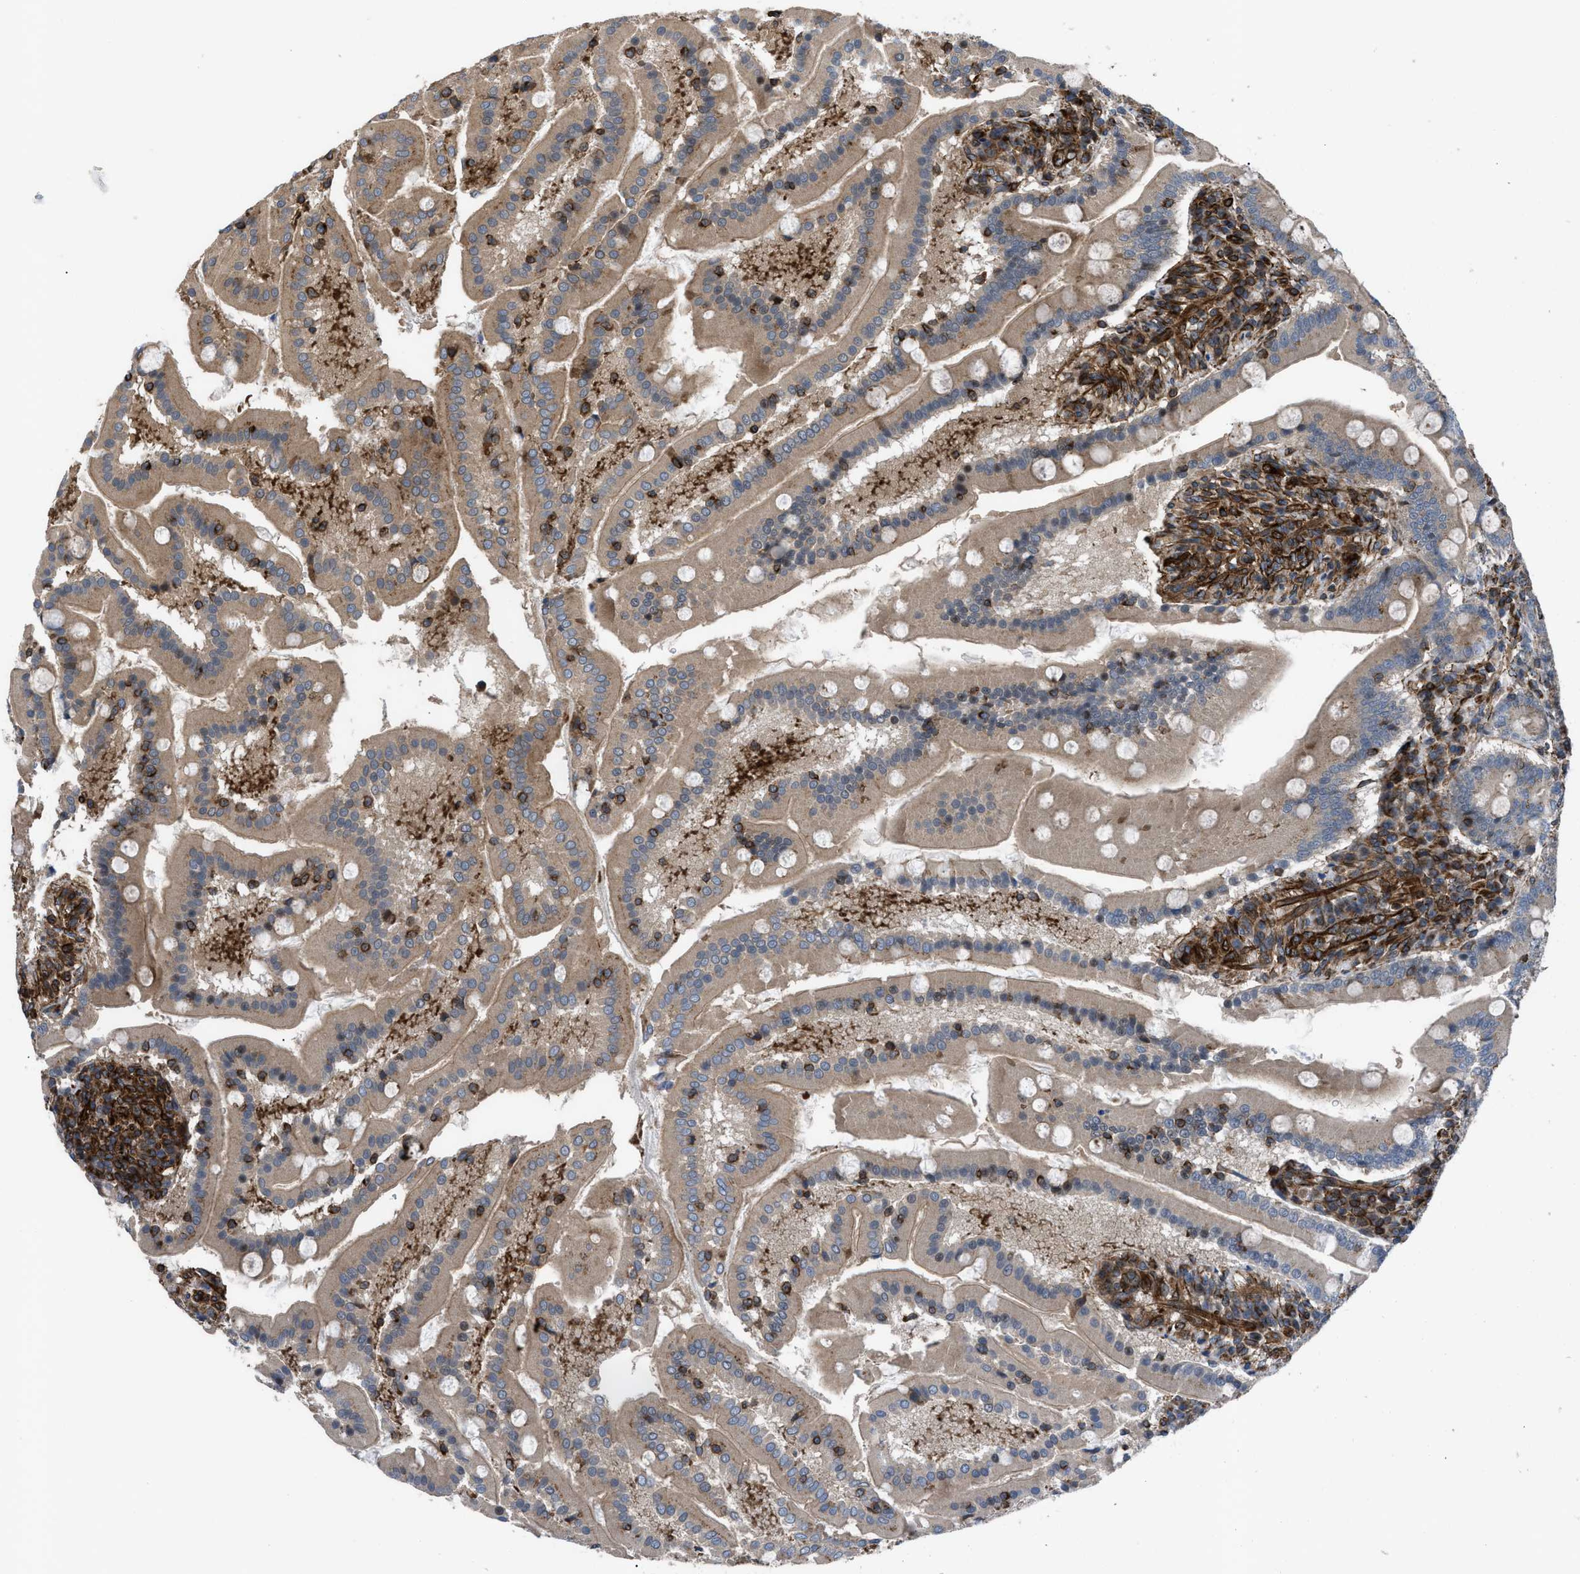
{"staining": {"intensity": "moderate", "quantity": ">75%", "location": "cytoplasmic/membranous"}, "tissue": "duodenum", "cell_type": "Glandular cells", "image_type": "normal", "snomed": [{"axis": "morphology", "description": "Normal tissue, NOS"}, {"axis": "topography", "description": "Duodenum"}], "caption": "This photomicrograph shows normal duodenum stained with immunohistochemistry to label a protein in brown. The cytoplasmic/membranous of glandular cells show moderate positivity for the protein. Nuclei are counter-stained blue.", "gene": "PTPRE", "patient": {"sex": "male", "age": 50}}